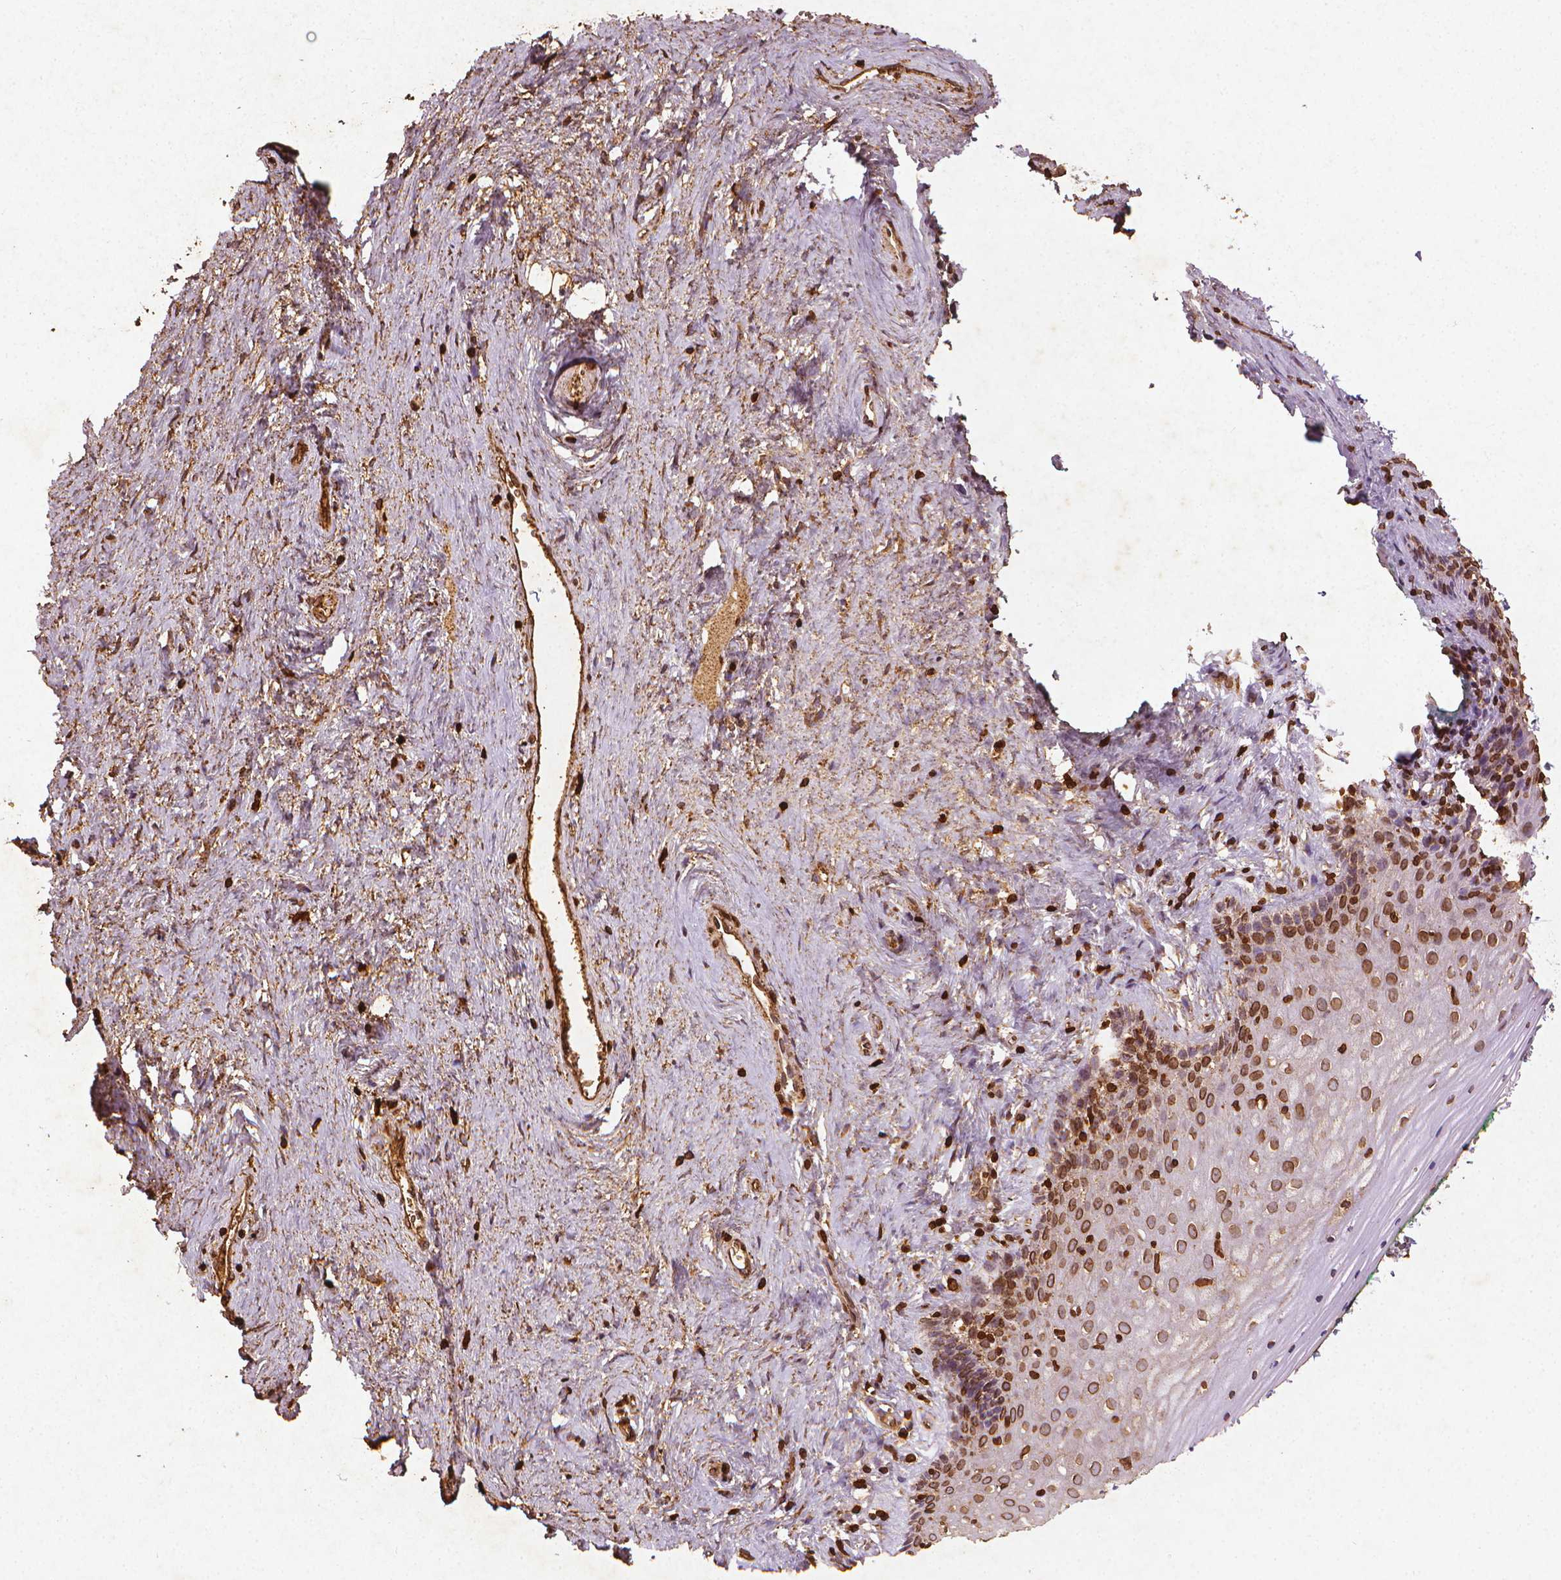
{"staining": {"intensity": "strong", "quantity": ">75%", "location": "cytoplasmic/membranous,nuclear"}, "tissue": "vagina", "cell_type": "Squamous epithelial cells", "image_type": "normal", "snomed": [{"axis": "morphology", "description": "Normal tissue, NOS"}, {"axis": "topography", "description": "Vagina"}], "caption": "Vagina was stained to show a protein in brown. There is high levels of strong cytoplasmic/membranous,nuclear expression in approximately >75% of squamous epithelial cells. (Brightfield microscopy of DAB IHC at high magnification).", "gene": "LMNB1", "patient": {"sex": "female", "age": 45}}